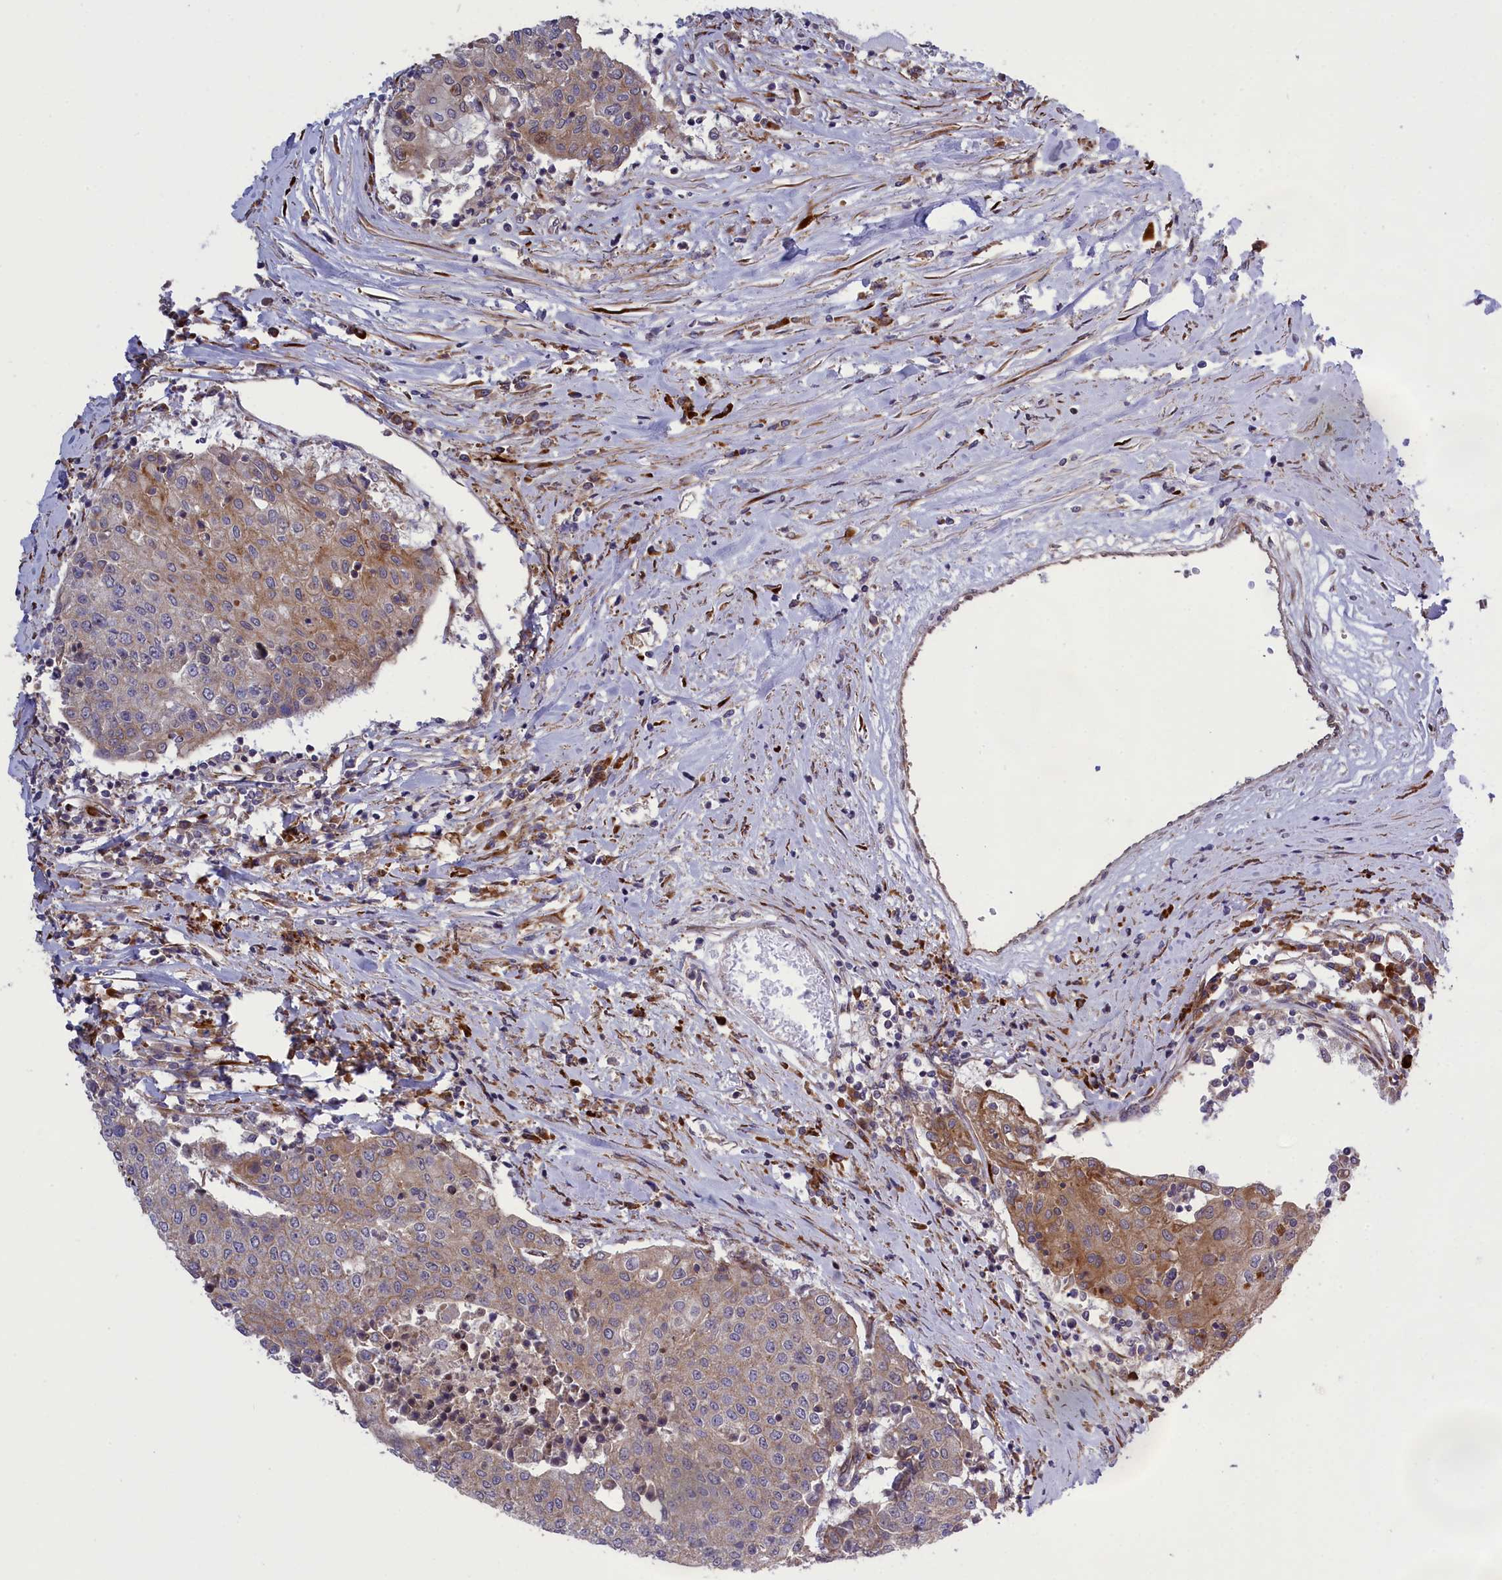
{"staining": {"intensity": "moderate", "quantity": "25%-75%", "location": "cytoplasmic/membranous,nuclear"}, "tissue": "urothelial cancer", "cell_type": "Tumor cells", "image_type": "cancer", "snomed": [{"axis": "morphology", "description": "Urothelial carcinoma, High grade"}, {"axis": "topography", "description": "Urinary bladder"}], "caption": "This photomicrograph shows urothelial cancer stained with immunohistochemistry to label a protein in brown. The cytoplasmic/membranous and nuclear of tumor cells show moderate positivity for the protein. Nuclei are counter-stained blue.", "gene": "DDX60L", "patient": {"sex": "female", "age": 85}}